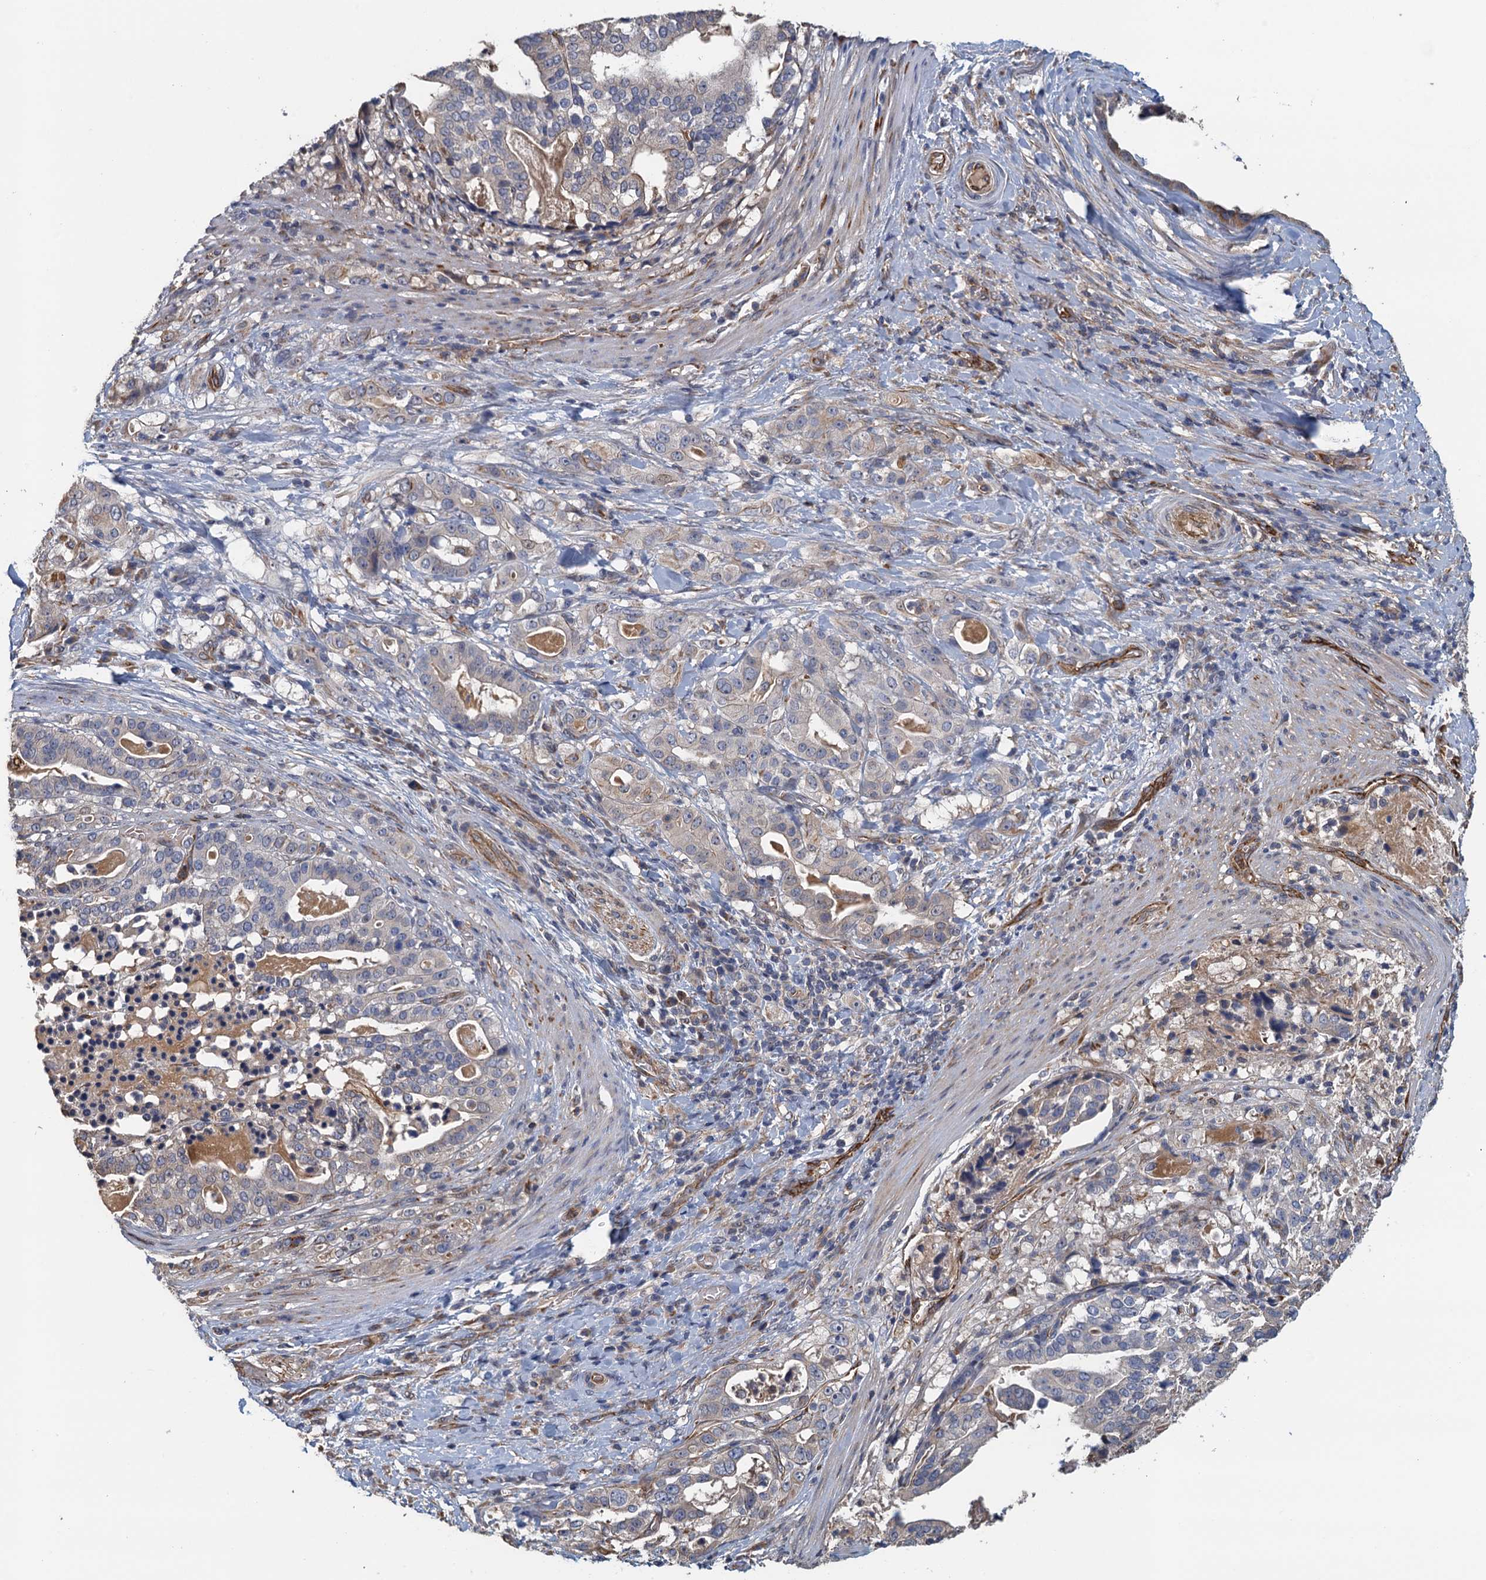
{"staining": {"intensity": "negative", "quantity": "none", "location": "none"}, "tissue": "stomach cancer", "cell_type": "Tumor cells", "image_type": "cancer", "snomed": [{"axis": "morphology", "description": "Adenocarcinoma, NOS"}, {"axis": "topography", "description": "Stomach"}], "caption": "There is no significant staining in tumor cells of stomach cancer. (DAB (3,3'-diaminobenzidine) immunohistochemistry with hematoxylin counter stain).", "gene": "ACSBG1", "patient": {"sex": "male", "age": 48}}